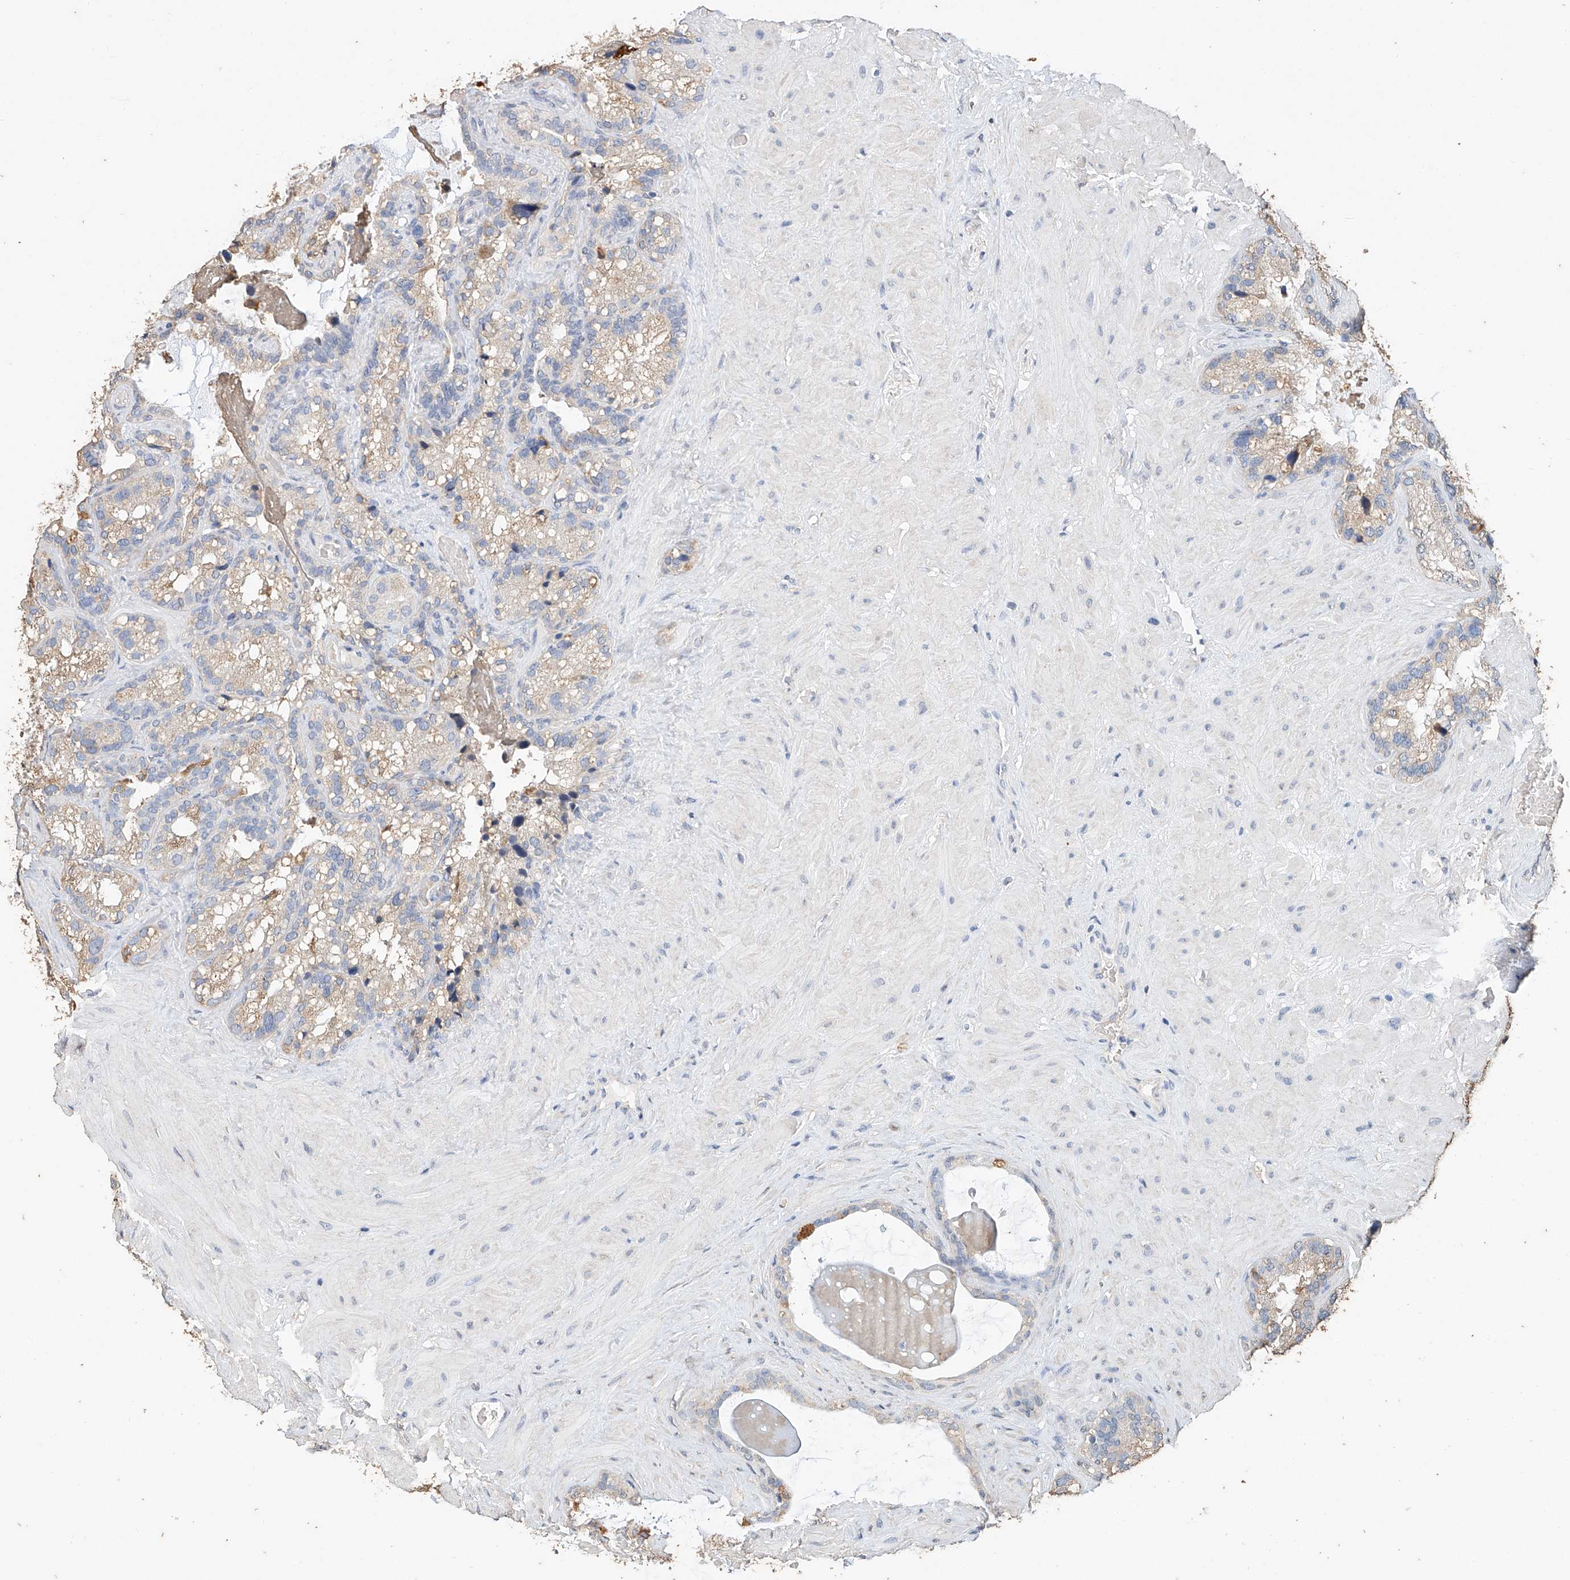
{"staining": {"intensity": "moderate", "quantity": "25%-75%", "location": "cytoplasmic/membranous"}, "tissue": "seminal vesicle", "cell_type": "Glandular cells", "image_type": "normal", "snomed": [{"axis": "morphology", "description": "Normal tissue, NOS"}, {"axis": "topography", "description": "Prostate"}, {"axis": "topography", "description": "Seminal veicle"}], "caption": "Protein staining by immunohistochemistry (IHC) reveals moderate cytoplasmic/membranous positivity in about 25%-75% of glandular cells in normal seminal vesicle. (Stains: DAB in brown, nuclei in blue, Microscopy: brightfield microscopy at high magnification).", "gene": "CERS4", "patient": {"sex": "male", "age": 68}}